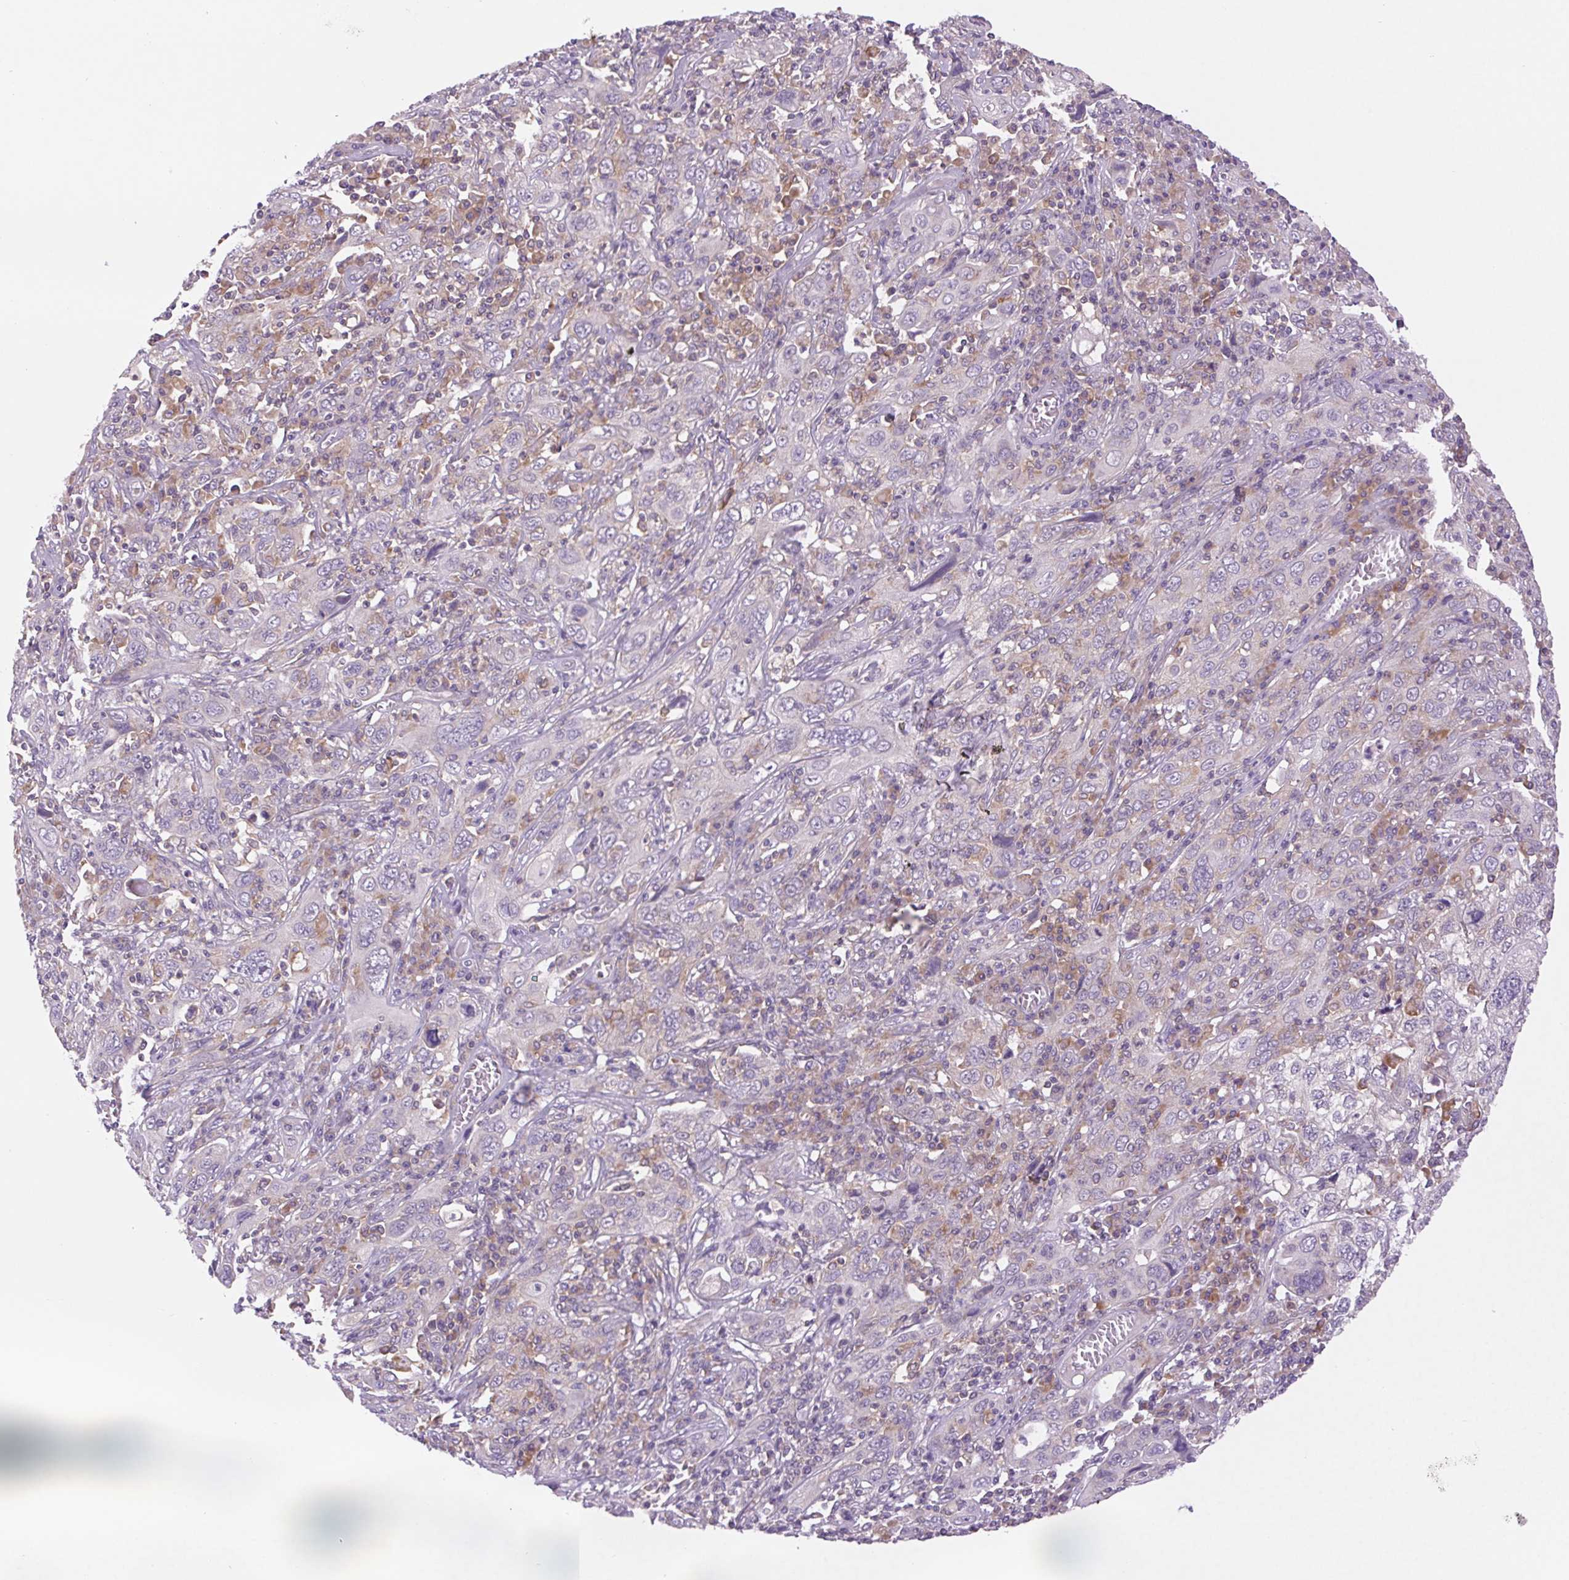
{"staining": {"intensity": "negative", "quantity": "none", "location": "none"}, "tissue": "cervical cancer", "cell_type": "Tumor cells", "image_type": "cancer", "snomed": [{"axis": "morphology", "description": "Squamous cell carcinoma, NOS"}, {"axis": "topography", "description": "Cervix"}], "caption": "Immunohistochemistry photomicrograph of cervical cancer (squamous cell carcinoma) stained for a protein (brown), which displays no expression in tumor cells.", "gene": "MINK1", "patient": {"sex": "female", "age": 46}}